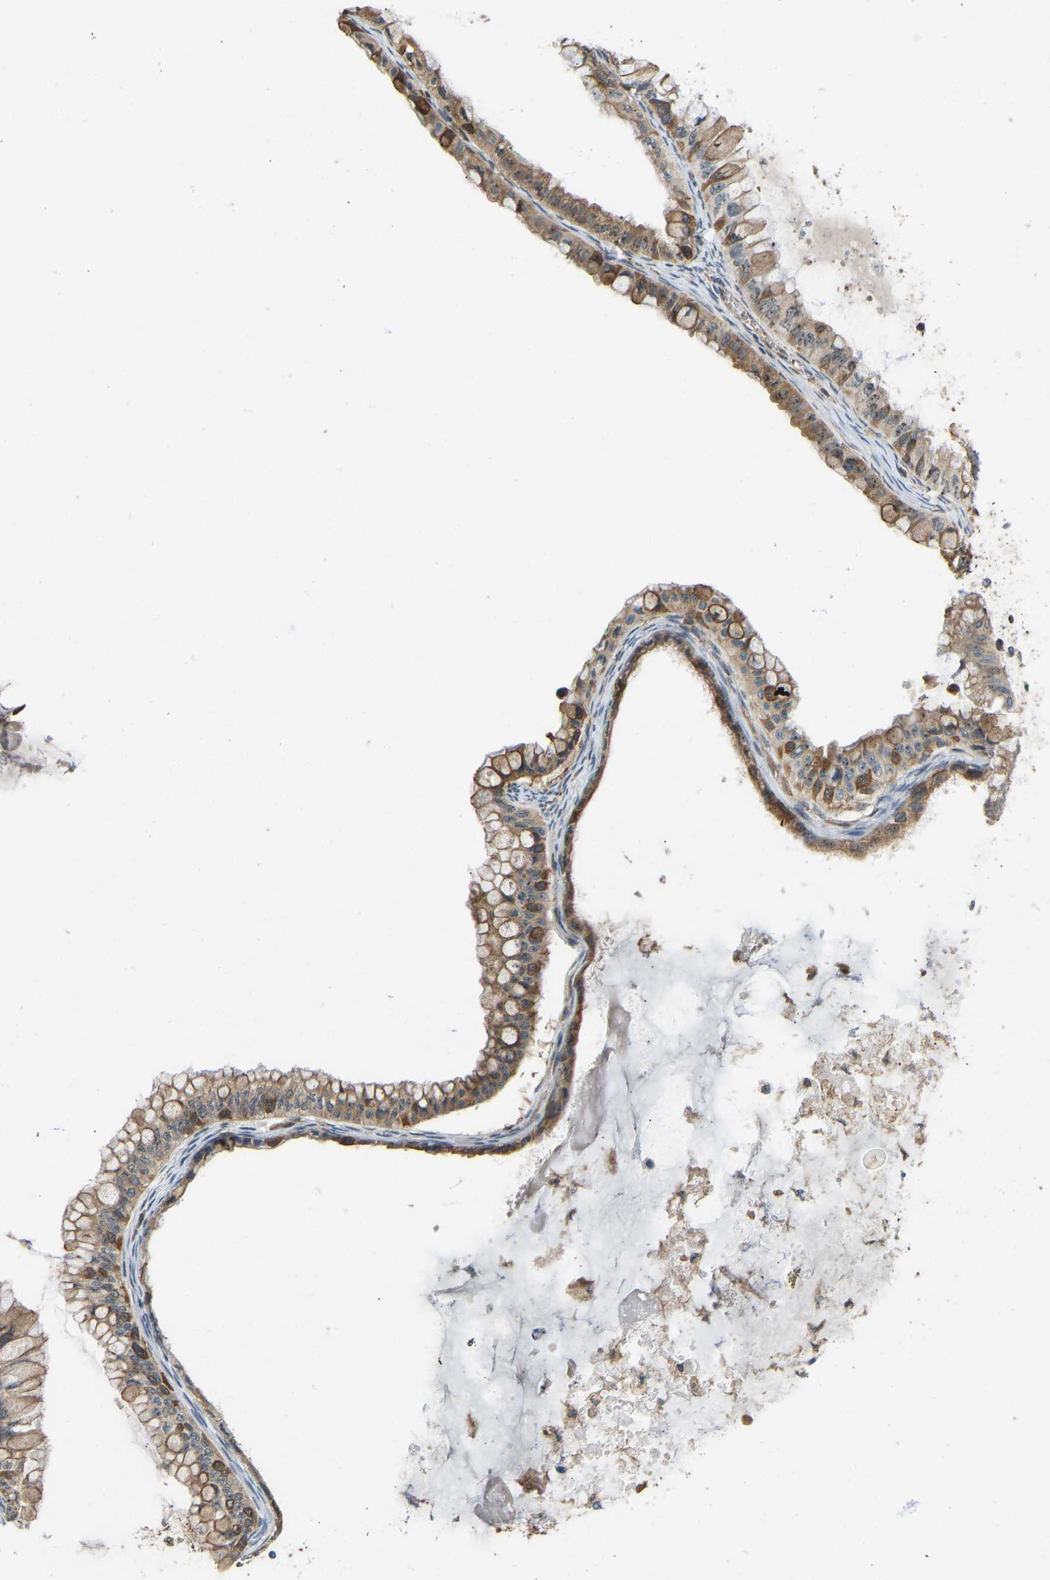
{"staining": {"intensity": "moderate", "quantity": ">75%", "location": "cytoplasmic/membranous"}, "tissue": "ovarian cancer", "cell_type": "Tumor cells", "image_type": "cancer", "snomed": [{"axis": "morphology", "description": "Cystadenocarcinoma, mucinous, NOS"}, {"axis": "topography", "description": "Ovary"}], "caption": "A medium amount of moderate cytoplasmic/membranous expression is seen in about >75% of tumor cells in mucinous cystadenocarcinoma (ovarian) tissue.", "gene": "OS9", "patient": {"sex": "female", "age": 80}}